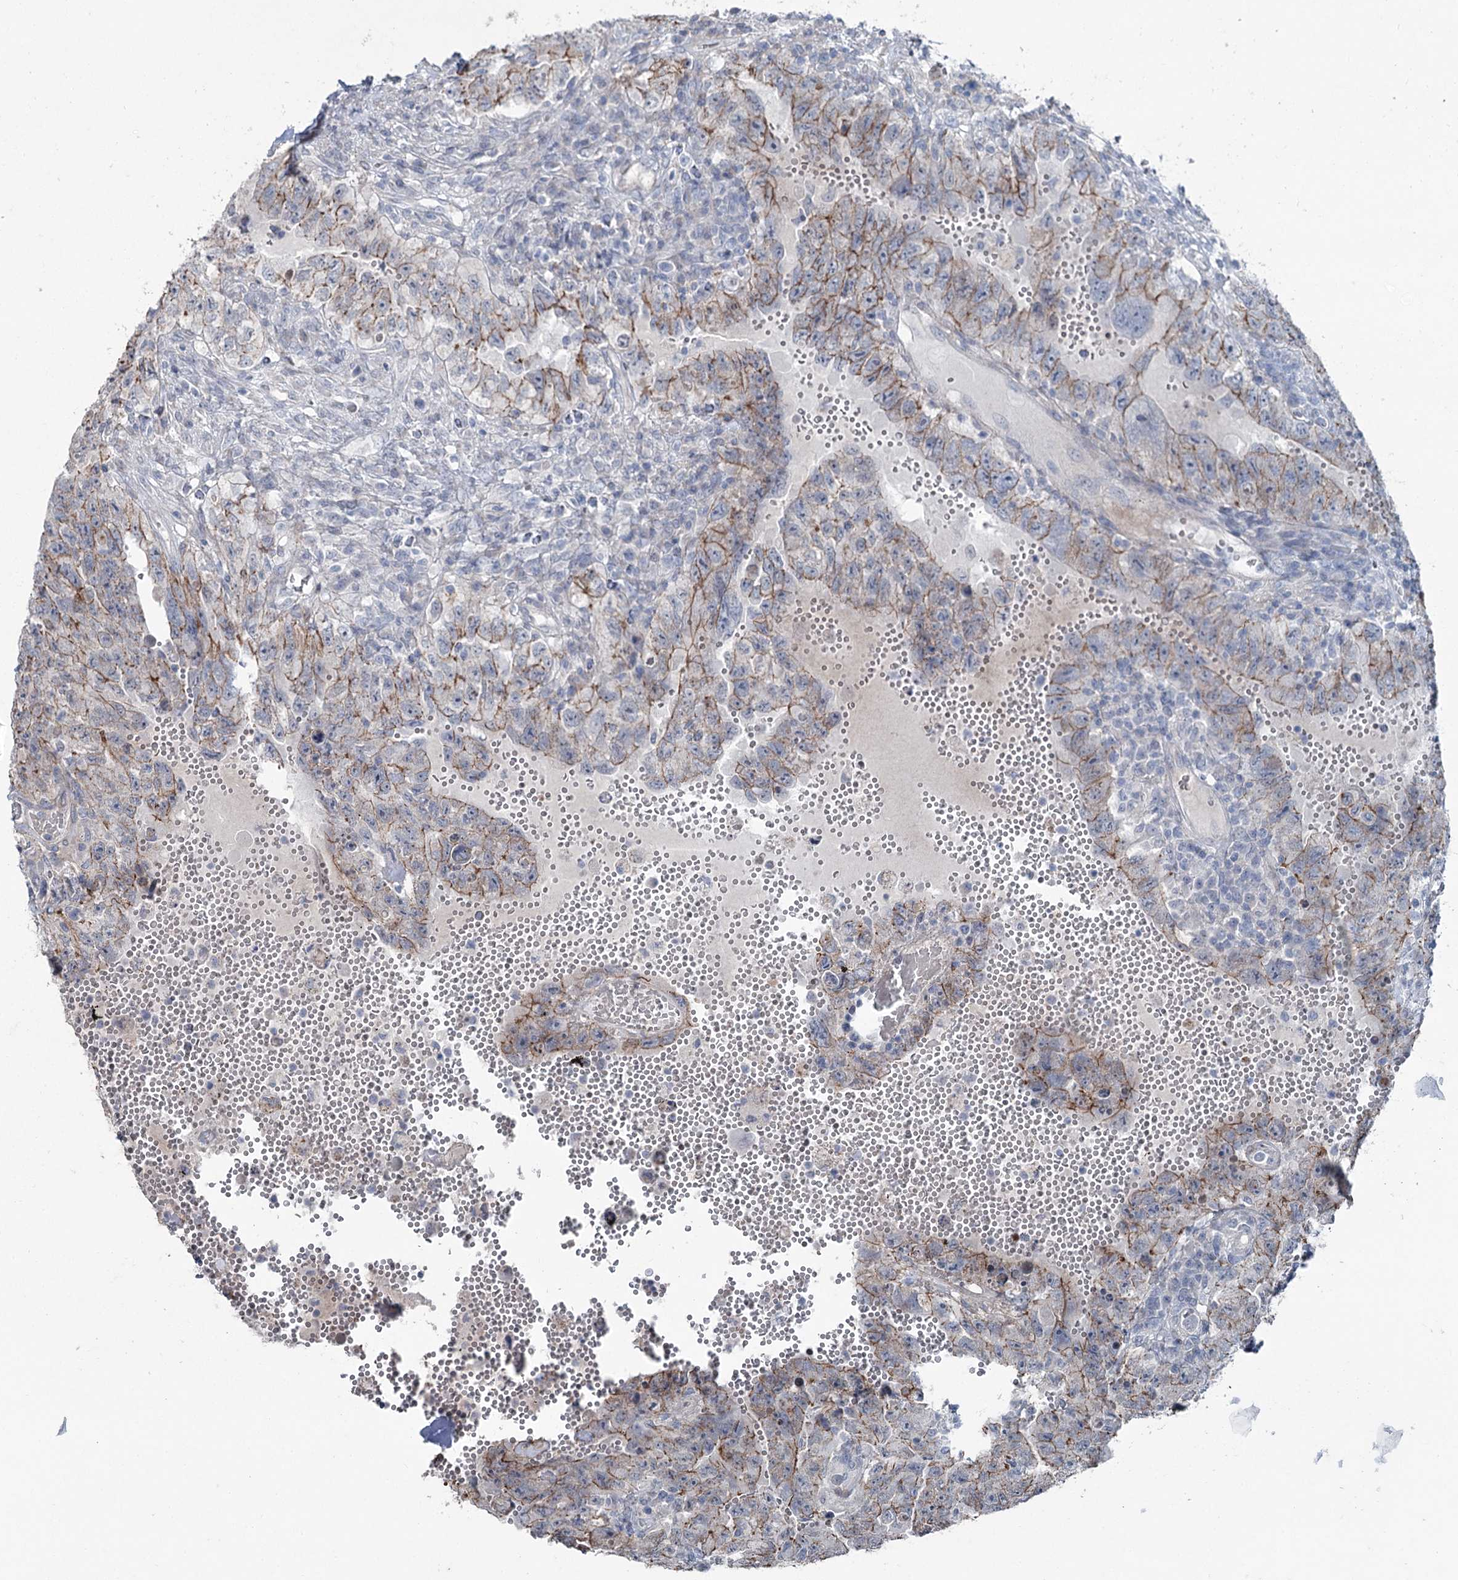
{"staining": {"intensity": "moderate", "quantity": "25%-75%", "location": "cytoplasmic/membranous"}, "tissue": "testis cancer", "cell_type": "Tumor cells", "image_type": "cancer", "snomed": [{"axis": "morphology", "description": "Carcinoma, Embryonal, NOS"}, {"axis": "topography", "description": "Testis"}], "caption": "Testis embryonal carcinoma stained with a brown dye exhibits moderate cytoplasmic/membranous positive staining in about 25%-75% of tumor cells.", "gene": "FAM120B", "patient": {"sex": "male", "age": 26}}